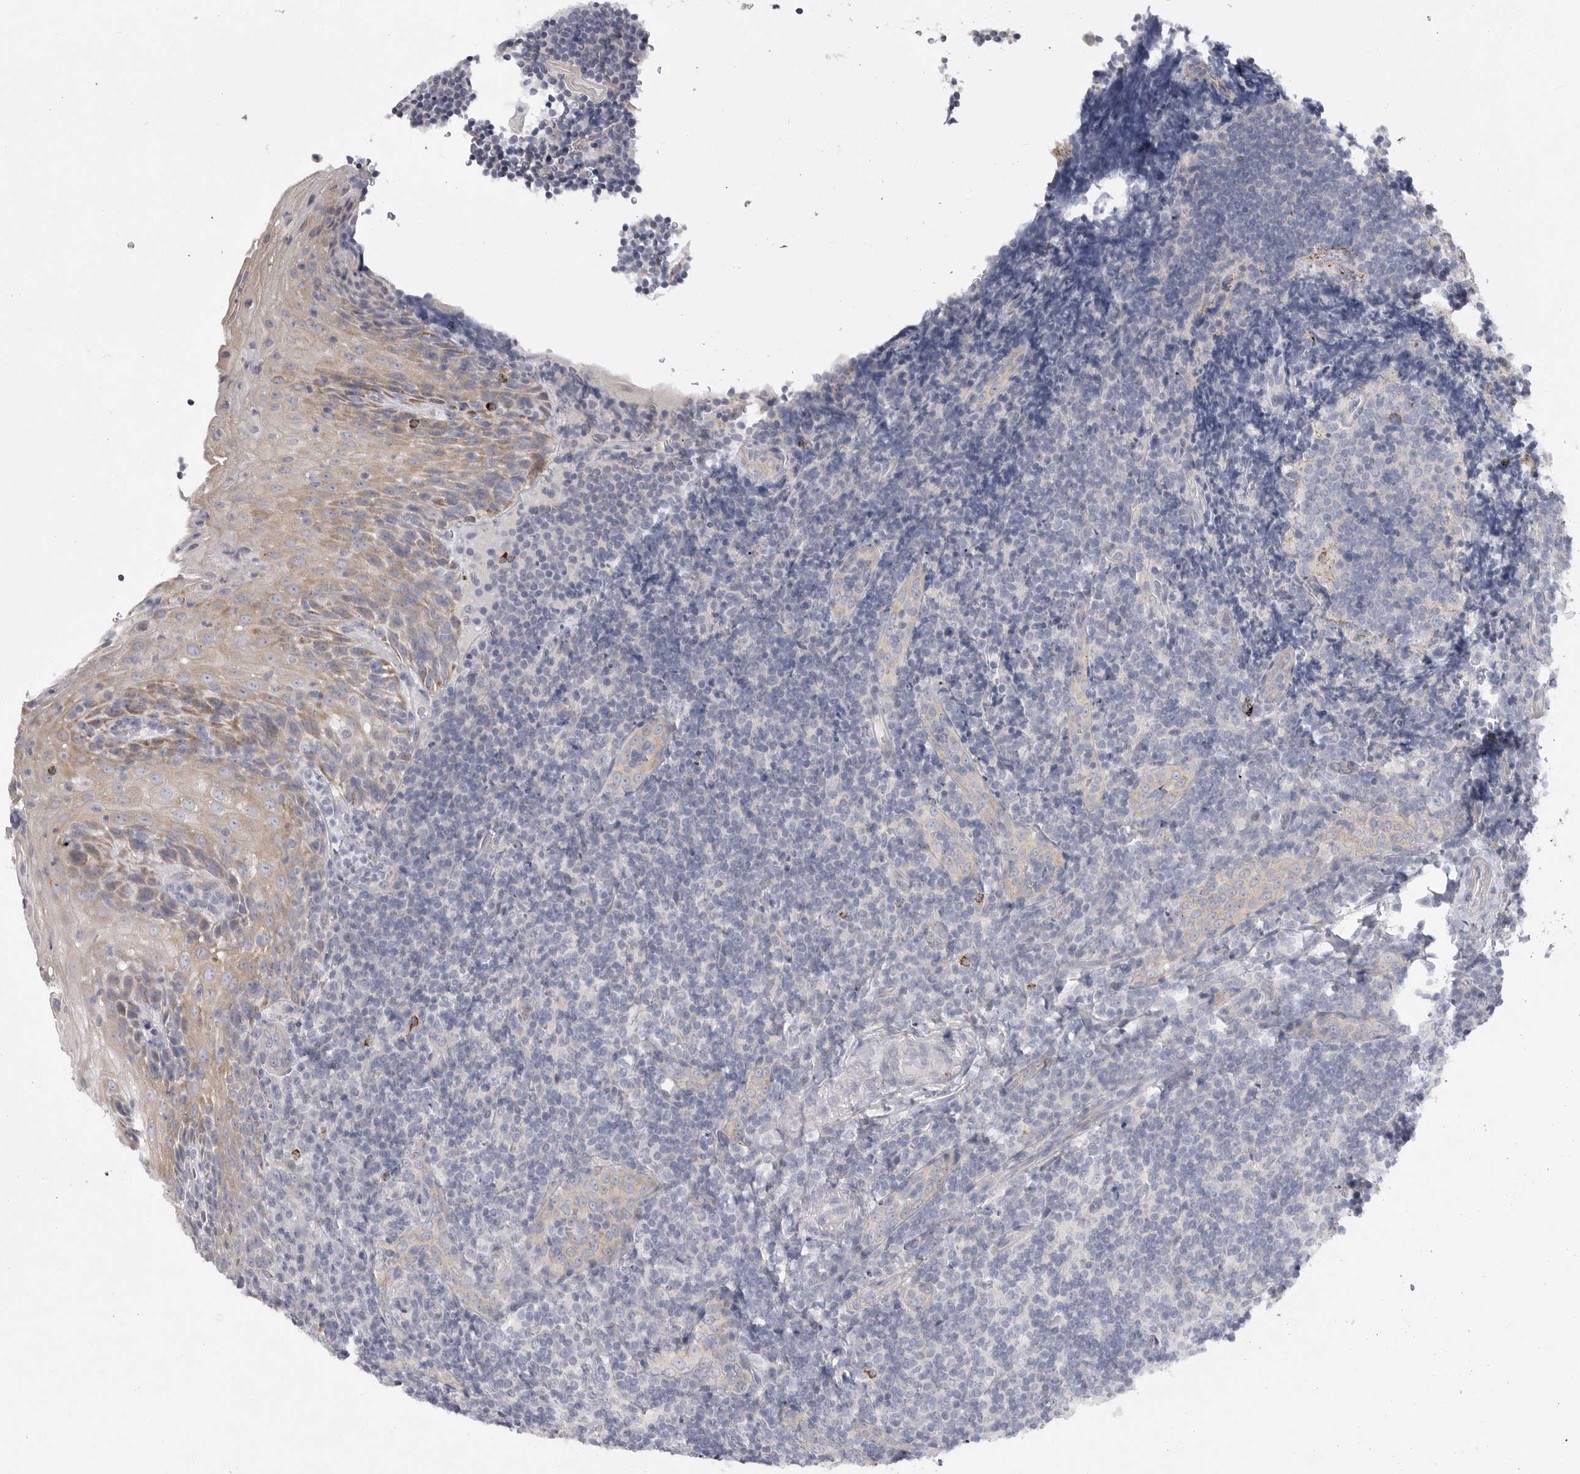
{"staining": {"intensity": "moderate", "quantity": "<25%", "location": "cytoplasmic/membranous"}, "tissue": "tonsil", "cell_type": "Germinal center cells", "image_type": "normal", "snomed": [{"axis": "morphology", "description": "Normal tissue, NOS"}, {"axis": "topography", "description": "Tonsil"}], "caption": "Tonsil stained with immunohistochemistry (IHC) displays moderate cytoplasmic/membranous positivity in approximately <25% of germinal center cells. (brown staining indicates protein expression, while blue staining denotes nuclei).", "gene": "ELP3", "patient": {"sex": "male", "age": 37}}